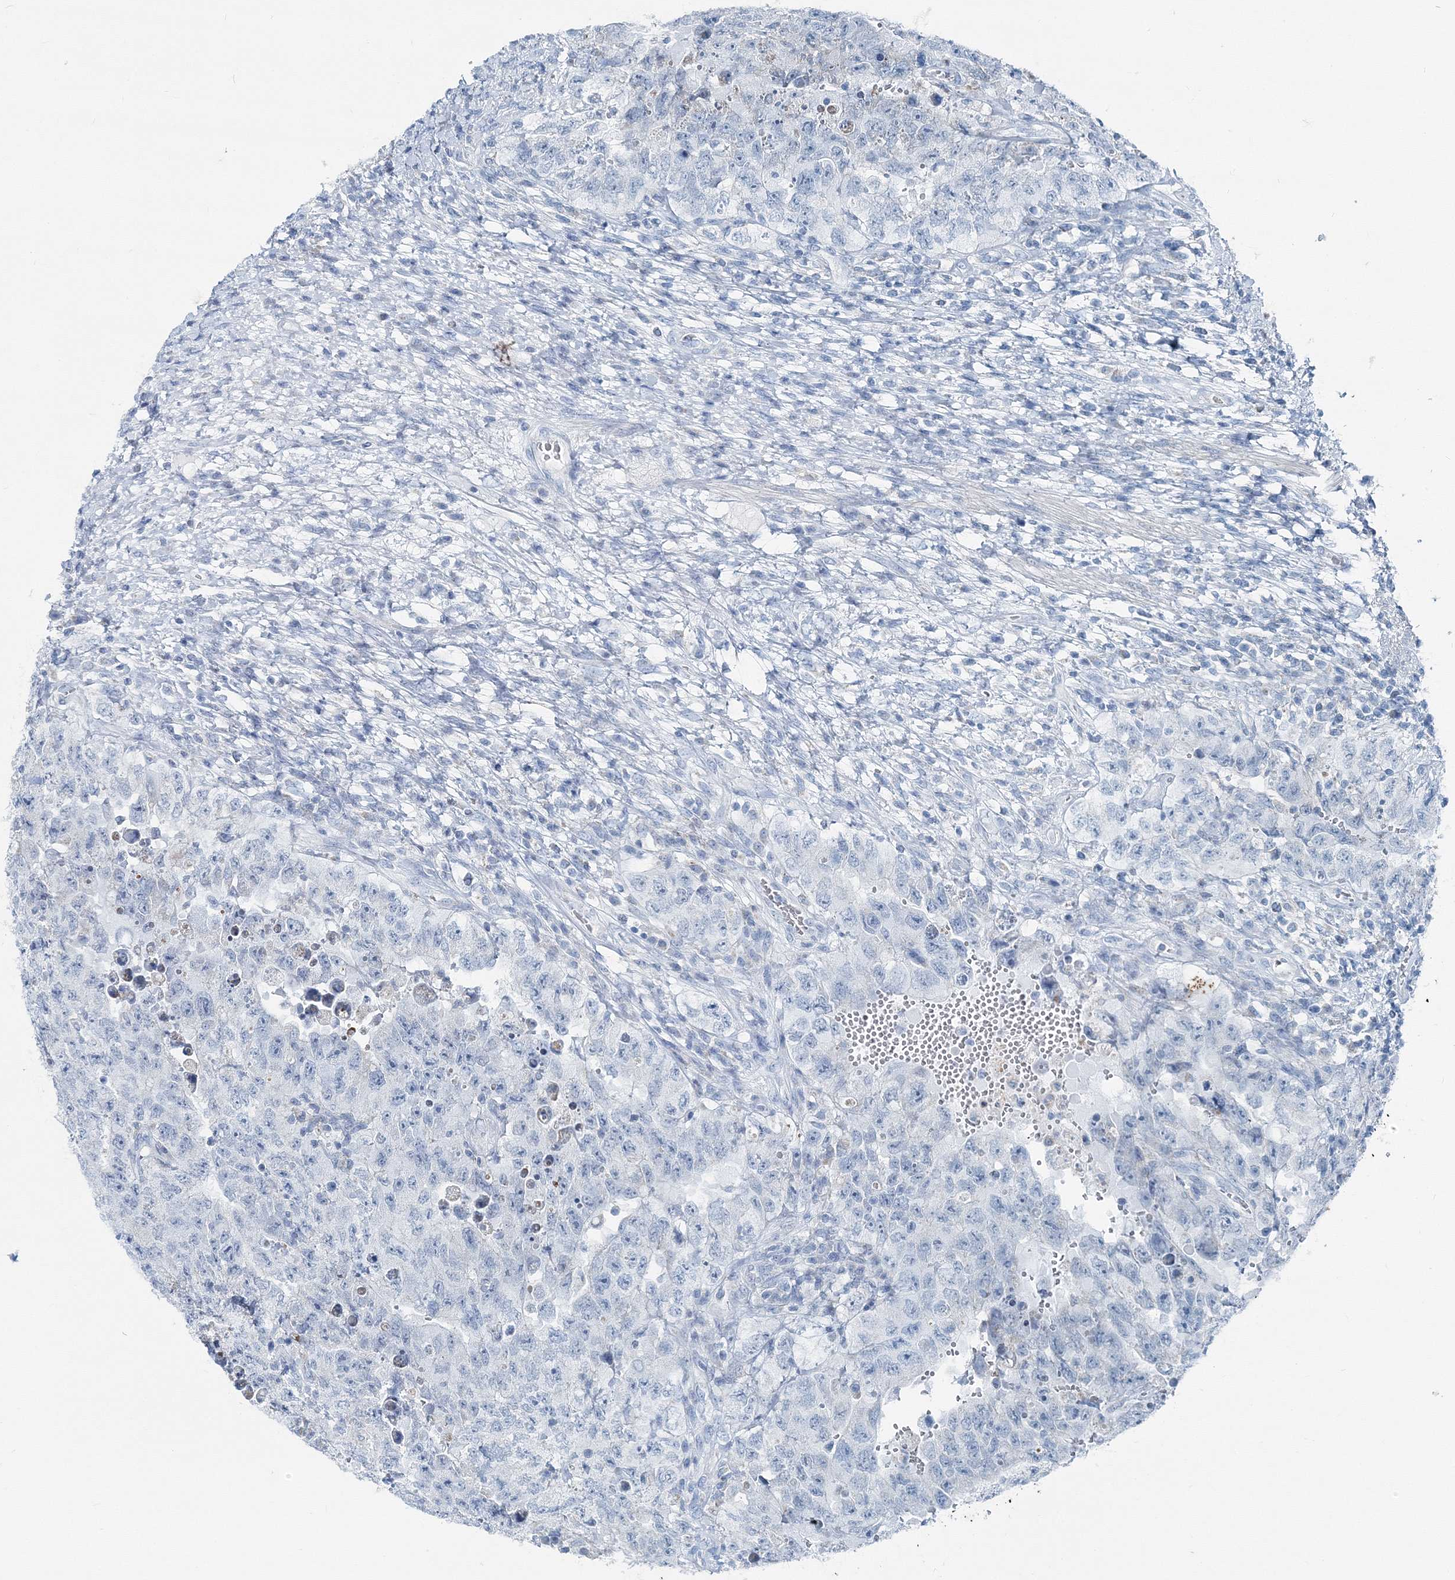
{"staining": {"intensity": "negative", "quantity": "none", "location": "none"}, "tissue": "testis cancer", "cell_type": "Tumor cells", "image_type": "cancer", "snomed": [{"axis": "morphology", "description": "Carcinoma, Embryonal, NOS"}, {"axis": "topography", "description": "Testis"}], "caption": "Testis cancer (embryonal carcinoma) was stained to show a protein in brown. There is no significant positivity in tumor cells.", "gene": "GABARAPL2", "patient": {"sex": "male", "age": 26}}